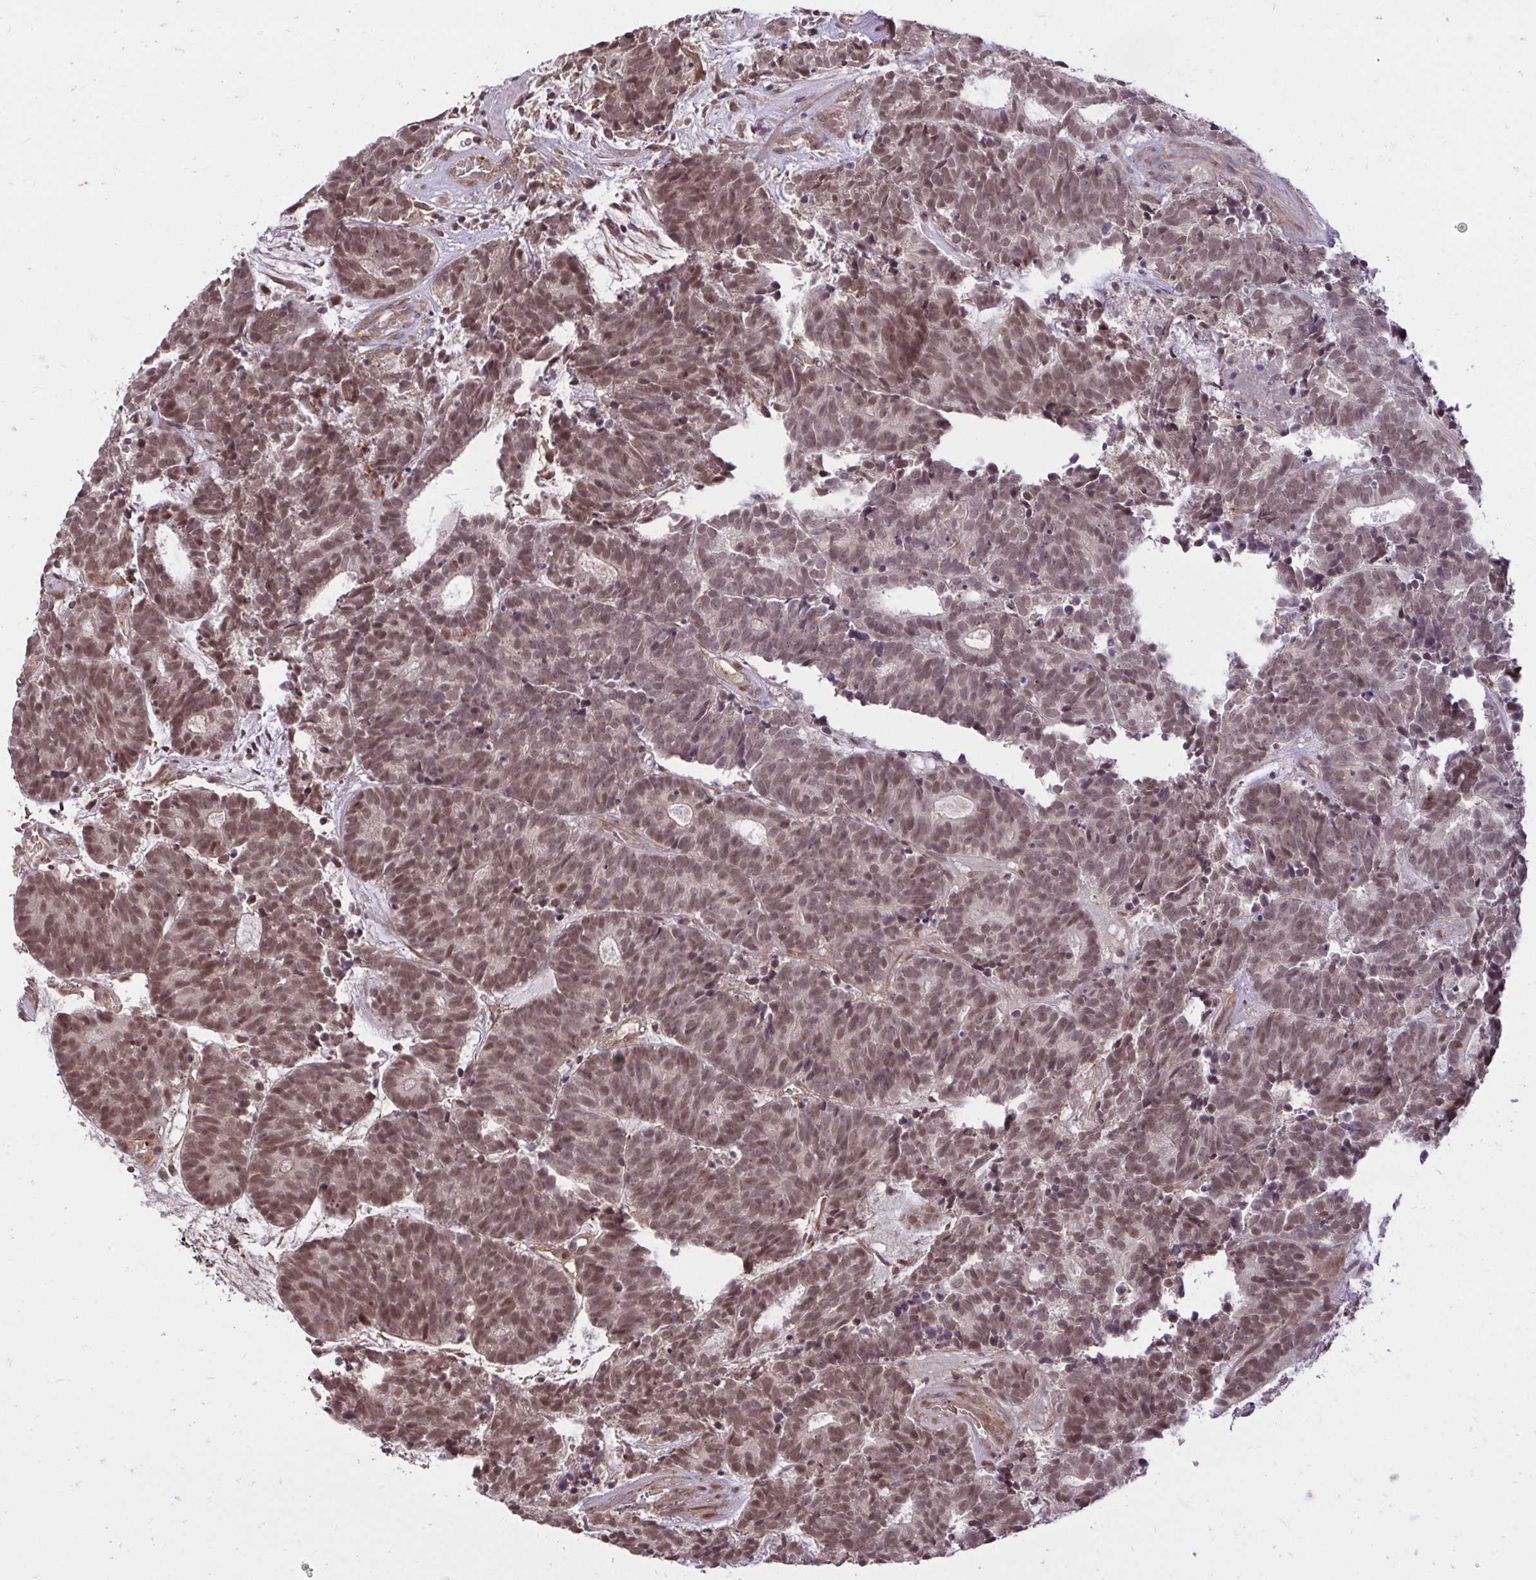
{"staining": {"intensity": "moderate", "quantity": ">75%", "location": "nuclear"}, "tissue": "head and neck cancer", "cell_type": "Tumor cells", "image_type": "cancer", "snomed": [{"axis": "morphology", "description": "Adenocarcinoma, NOS"}, {"axis": "topography", "description": "Head-Neck"}], "caption": "High-power microscopy captured an IHC photomicrograph of head and neck adenocarcinoma, revealing moderate nuclear expression in about >75% of tumor cells. Nuclei are stained in blue.", "gene": "ZSCAN9", "patient": {"sex": "female", "age": 81}}